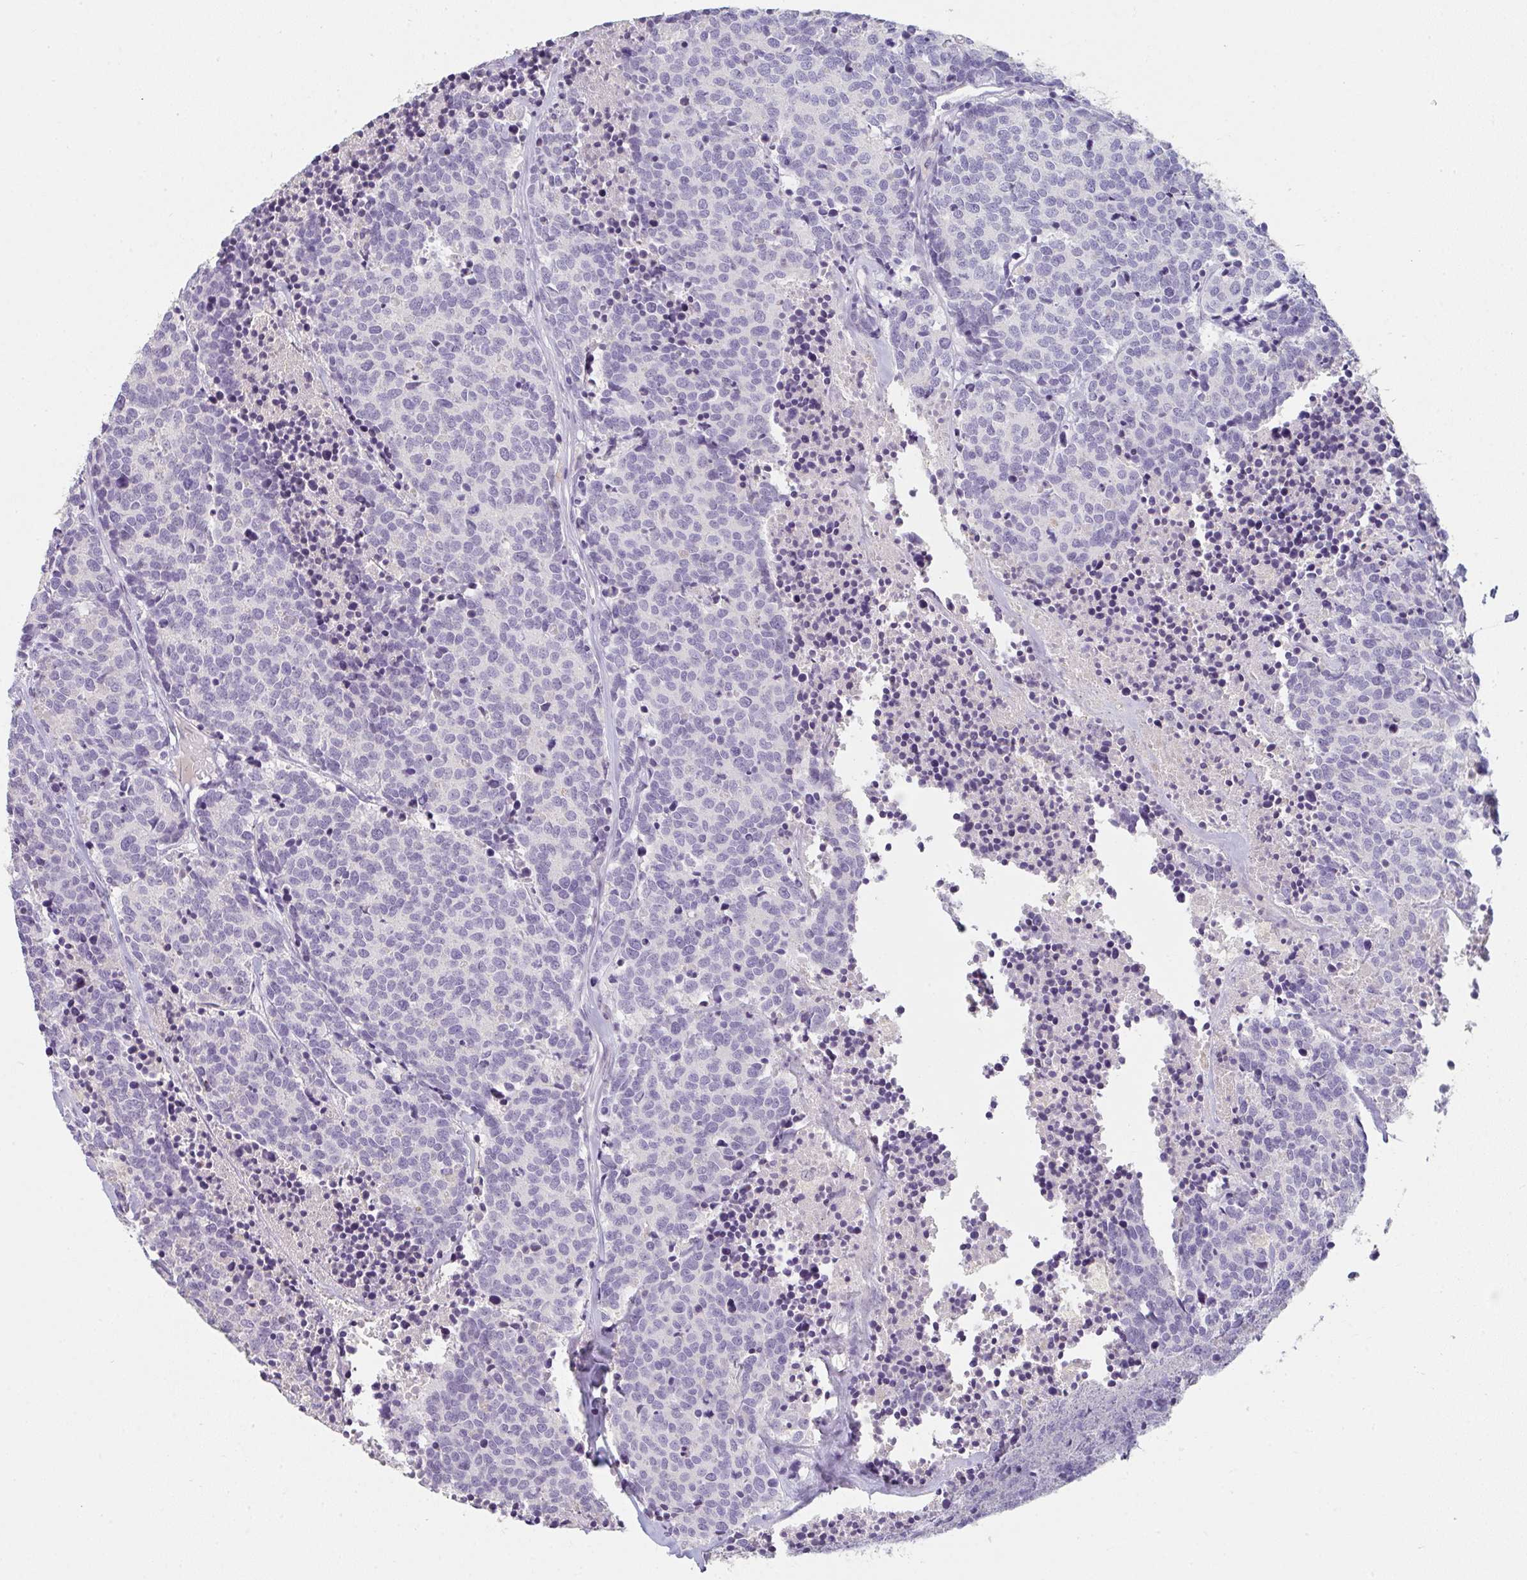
{"staining": {"intensity": "negative", "quantity": "none", "location": "none"}, "tissue": "carcinoid", "cell_type": "Tumor cells", "image_type": "cancer", "snomed": [{"axis": "morphology", "description": "Carcinoid, malignant, NOS"}, {"axis": "topography", "description": "Skin"}], "caption": "There is no significant positivity in tumor cells of malignant carcinoid. (Immunohistochemistry (ihc), brightfield microscopy, high magnification).", "gene": "C1QTNF8", "patient": {"sex": "female", "age": 79}}